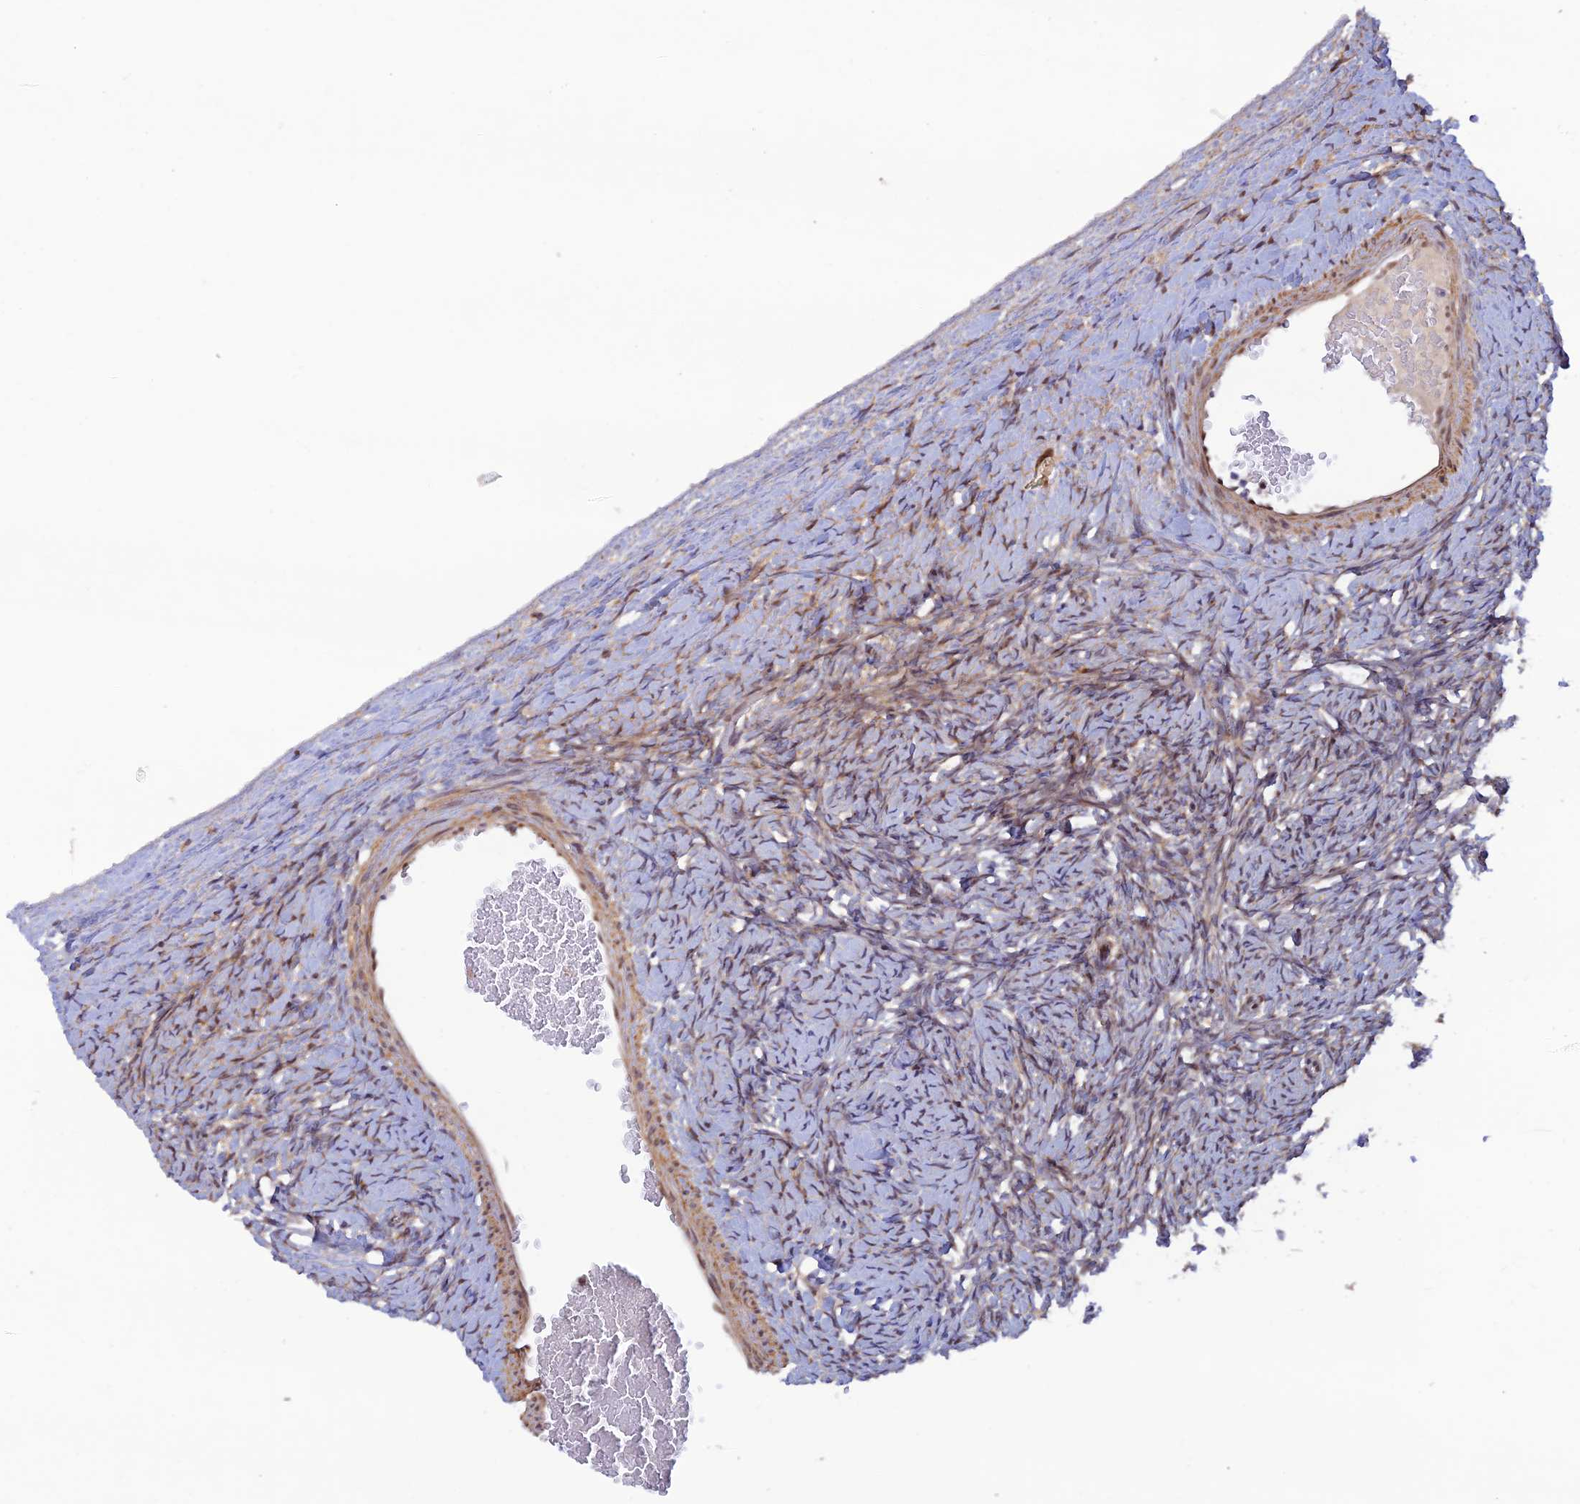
{"staining": {"intensity": "moderate", "quantity": ">75%", "location": "cytoplasmic/membranous"}, "tissue": "ovary", "cell_type": "Follicle cells", "image_type": "normal", "snomed": [{"axis": "morphology", "description": "Normal tissue, NOS"}, {"axis": "morphology", "description": "Developmental malformation"}, {"axis": "topography", "description": "Ovary"}], "caption": "Follicle cells demonstrate medium levels of moderate cytoplasmic/membranous staining in approximately >75% of cells in unremarkable human ovary. The staining was performed using DAB (3,3'-diaminobenzidine), with brown indicating positive protein expression. Nuclei are stained blue with hematoxylin.", "gene": "ZNF565", "patient": {"sex": "female", "age": 39}}